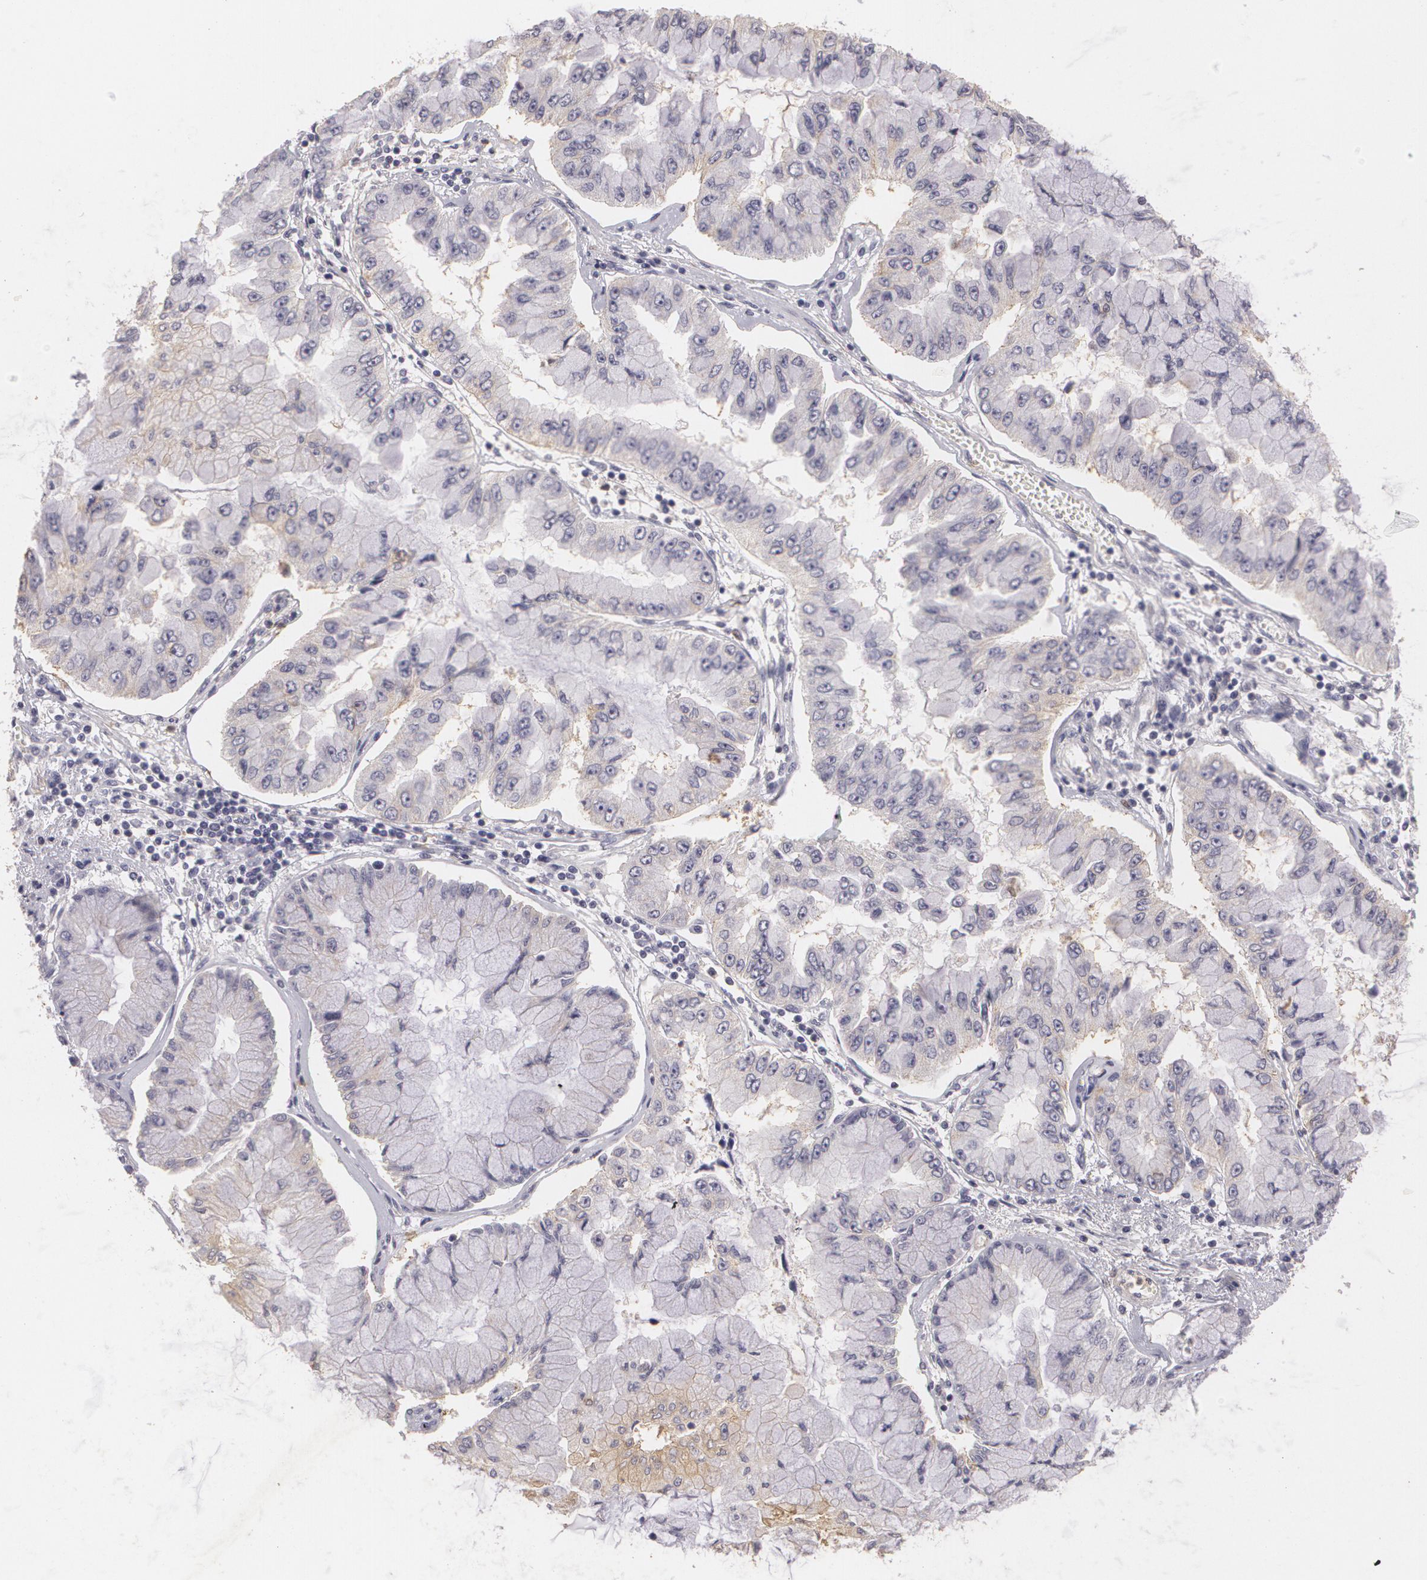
{"staining": {"intensity": "weak", "quantity": ">75%", "location": "cytoplasmic/membranous"}, "tissue": "liver cancer", "cell_type": "Tumor cells", "image_type": "cancer", "snomed": [{"axis": "morphology", "description": "Cholangiocarcinoma"}, {"axis": "topography", "description": "Liver"}], "caption": "Tumor cells display low levels of weak cytoplasmic/membranous expression in approximately >75% of cells in liver cholangiocarcinoma. (DAB = brown stain, brightfield microscopy at high magnification).", "gene": "KCNA4", "patient": {"sex": "female", "age": 79}}